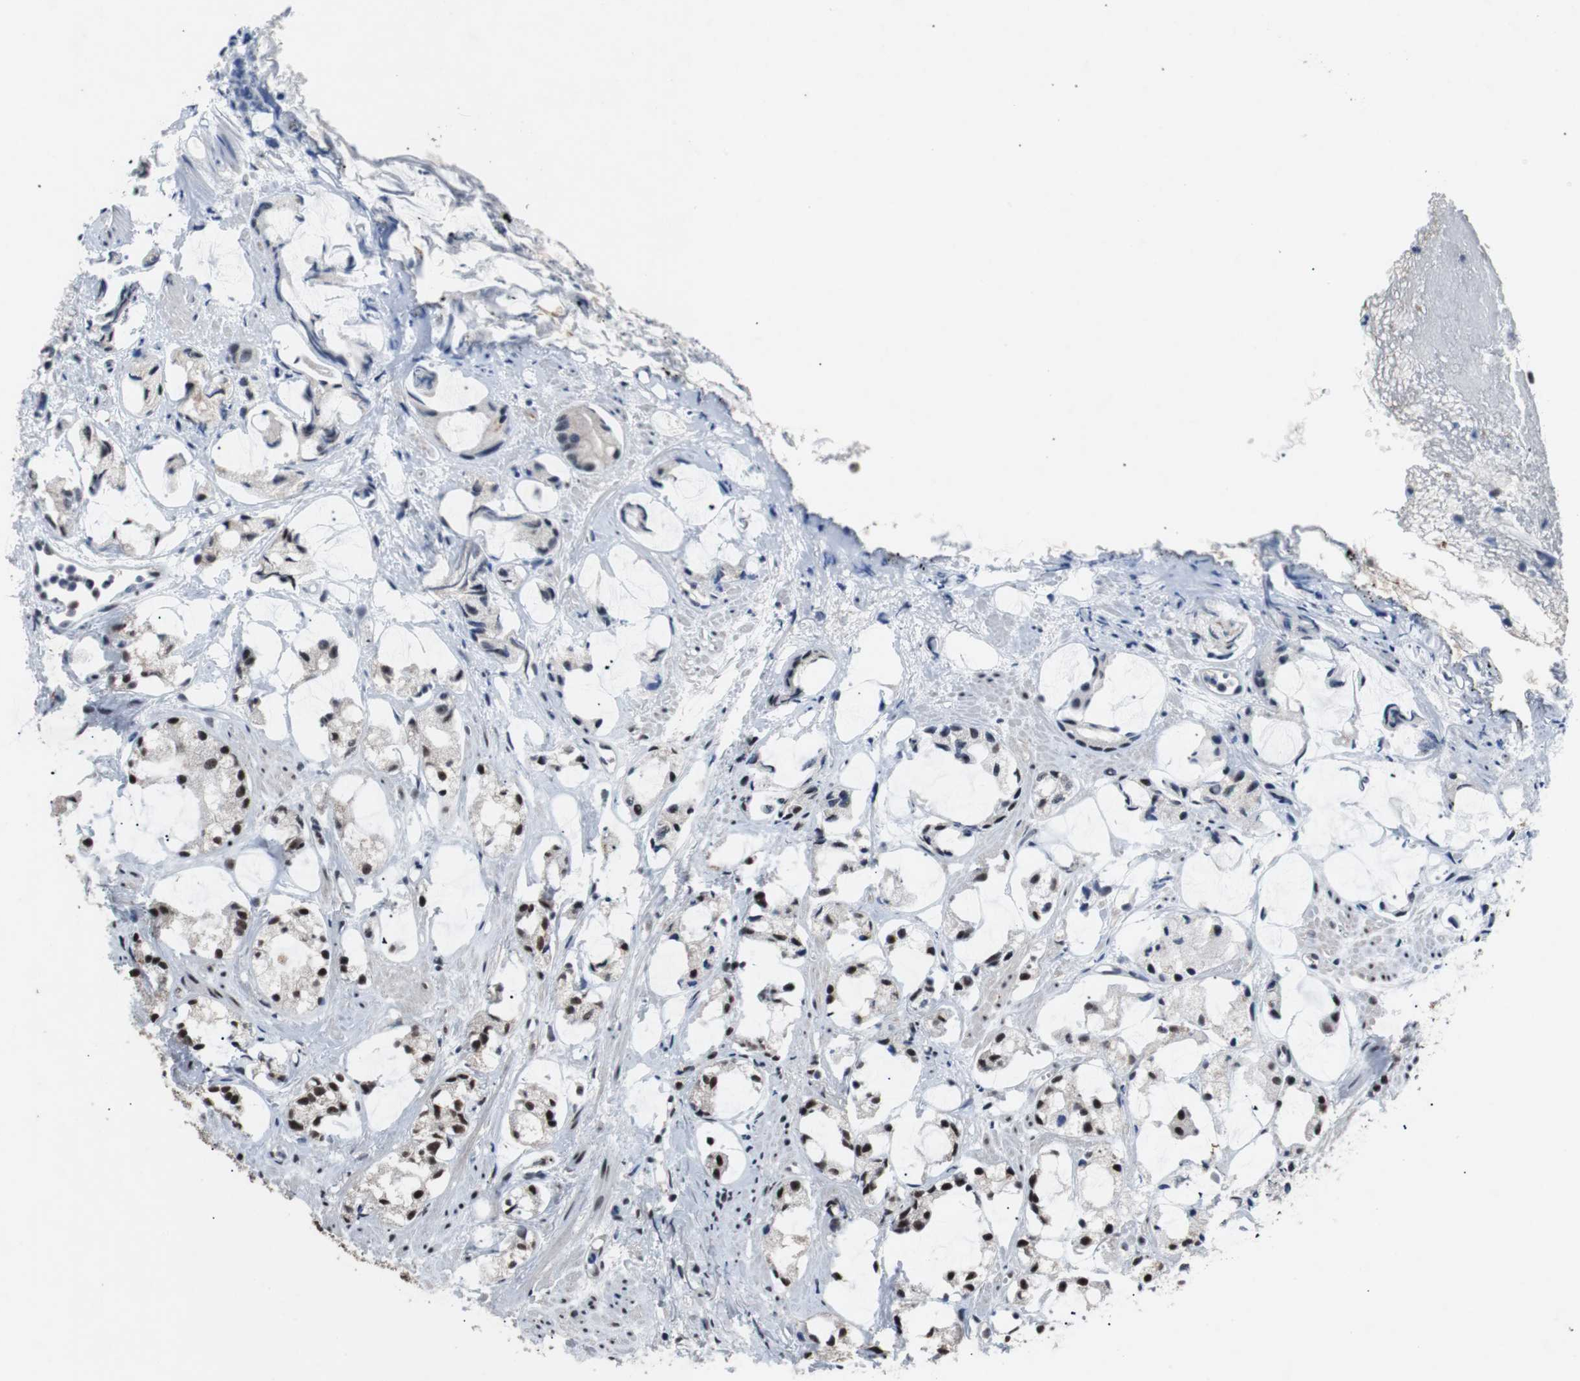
{"staining": {"intensity": "moderate", "quantity": "<25%", "location": "nuclear"}, "tissue": "prostate cancer", "cell_type": "Tumor cells", "image_type": "cancer", "snomed": [{"axis": "morphology", "description": "Adenocarcinoma, High grade"}, {"axis": "topography", "description": "Prostate"}], "caption": "A brown stain labels moderate nuclear expression of a protein in prostate high-grade adenocarcinoma tumor cells.", "gene": "USP28", "patient": {"sex": "male", "age": 85}}